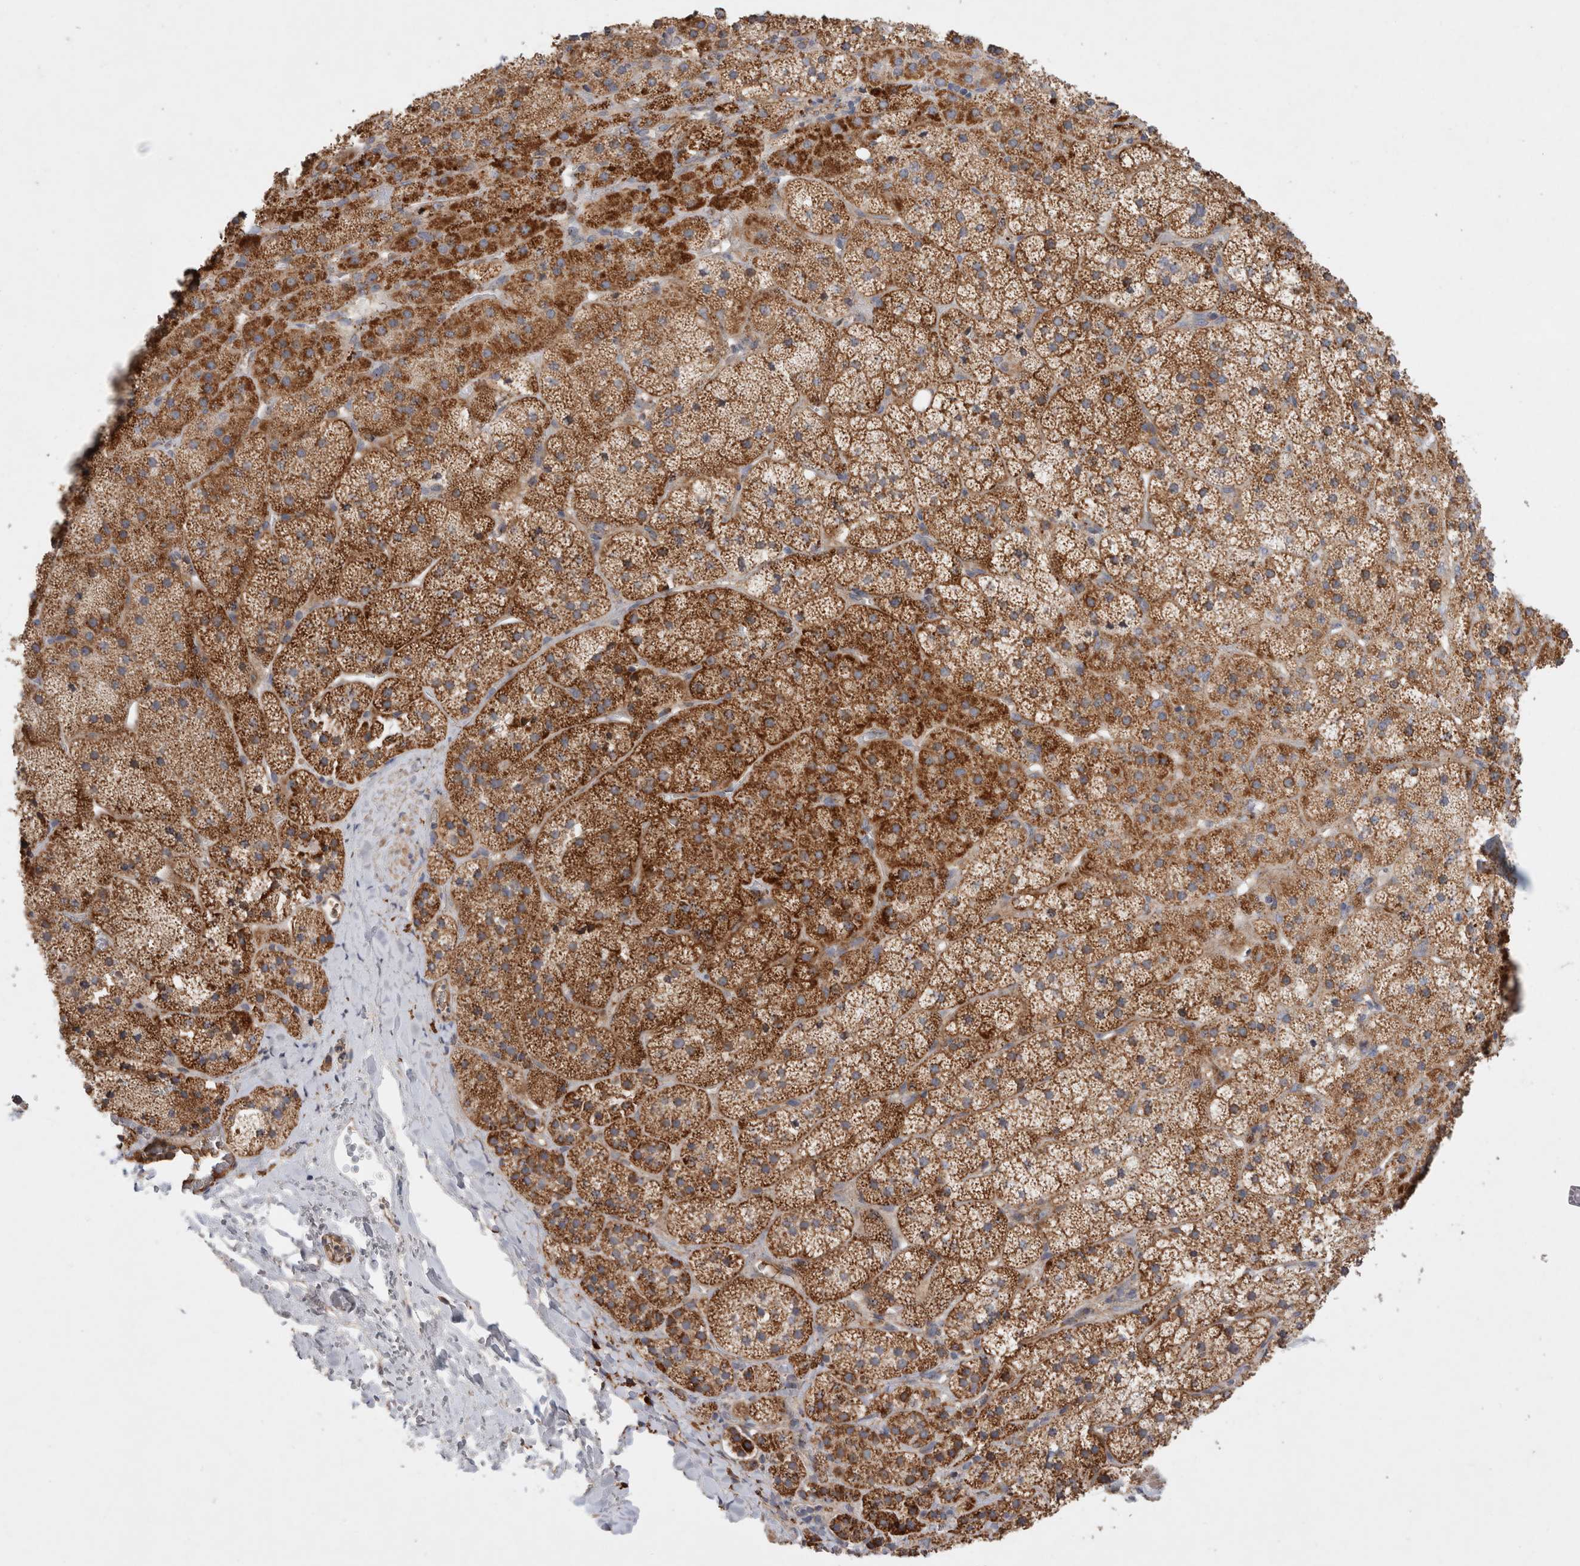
{"staining": {"intensity": "strong", "quantity": ">75%", "location": "cytoplasmic/membranous"}, "tissue": "adrenal gland", "cell_type": "Glandular cells", "image_type": "normal", "snomed": [{"axis": "morphology", "description": "Normal tissue, NOS"}, {"axis": "topography", "description": "Adrenal gland"}], "caption": "Adrenal gland stained with a brown dye reveals strong cytoplasmic/membranous positive expression in about >75% of glandular cells.", "gene": "MRPS28", "patient": {"sex": "female", "age": 44}}